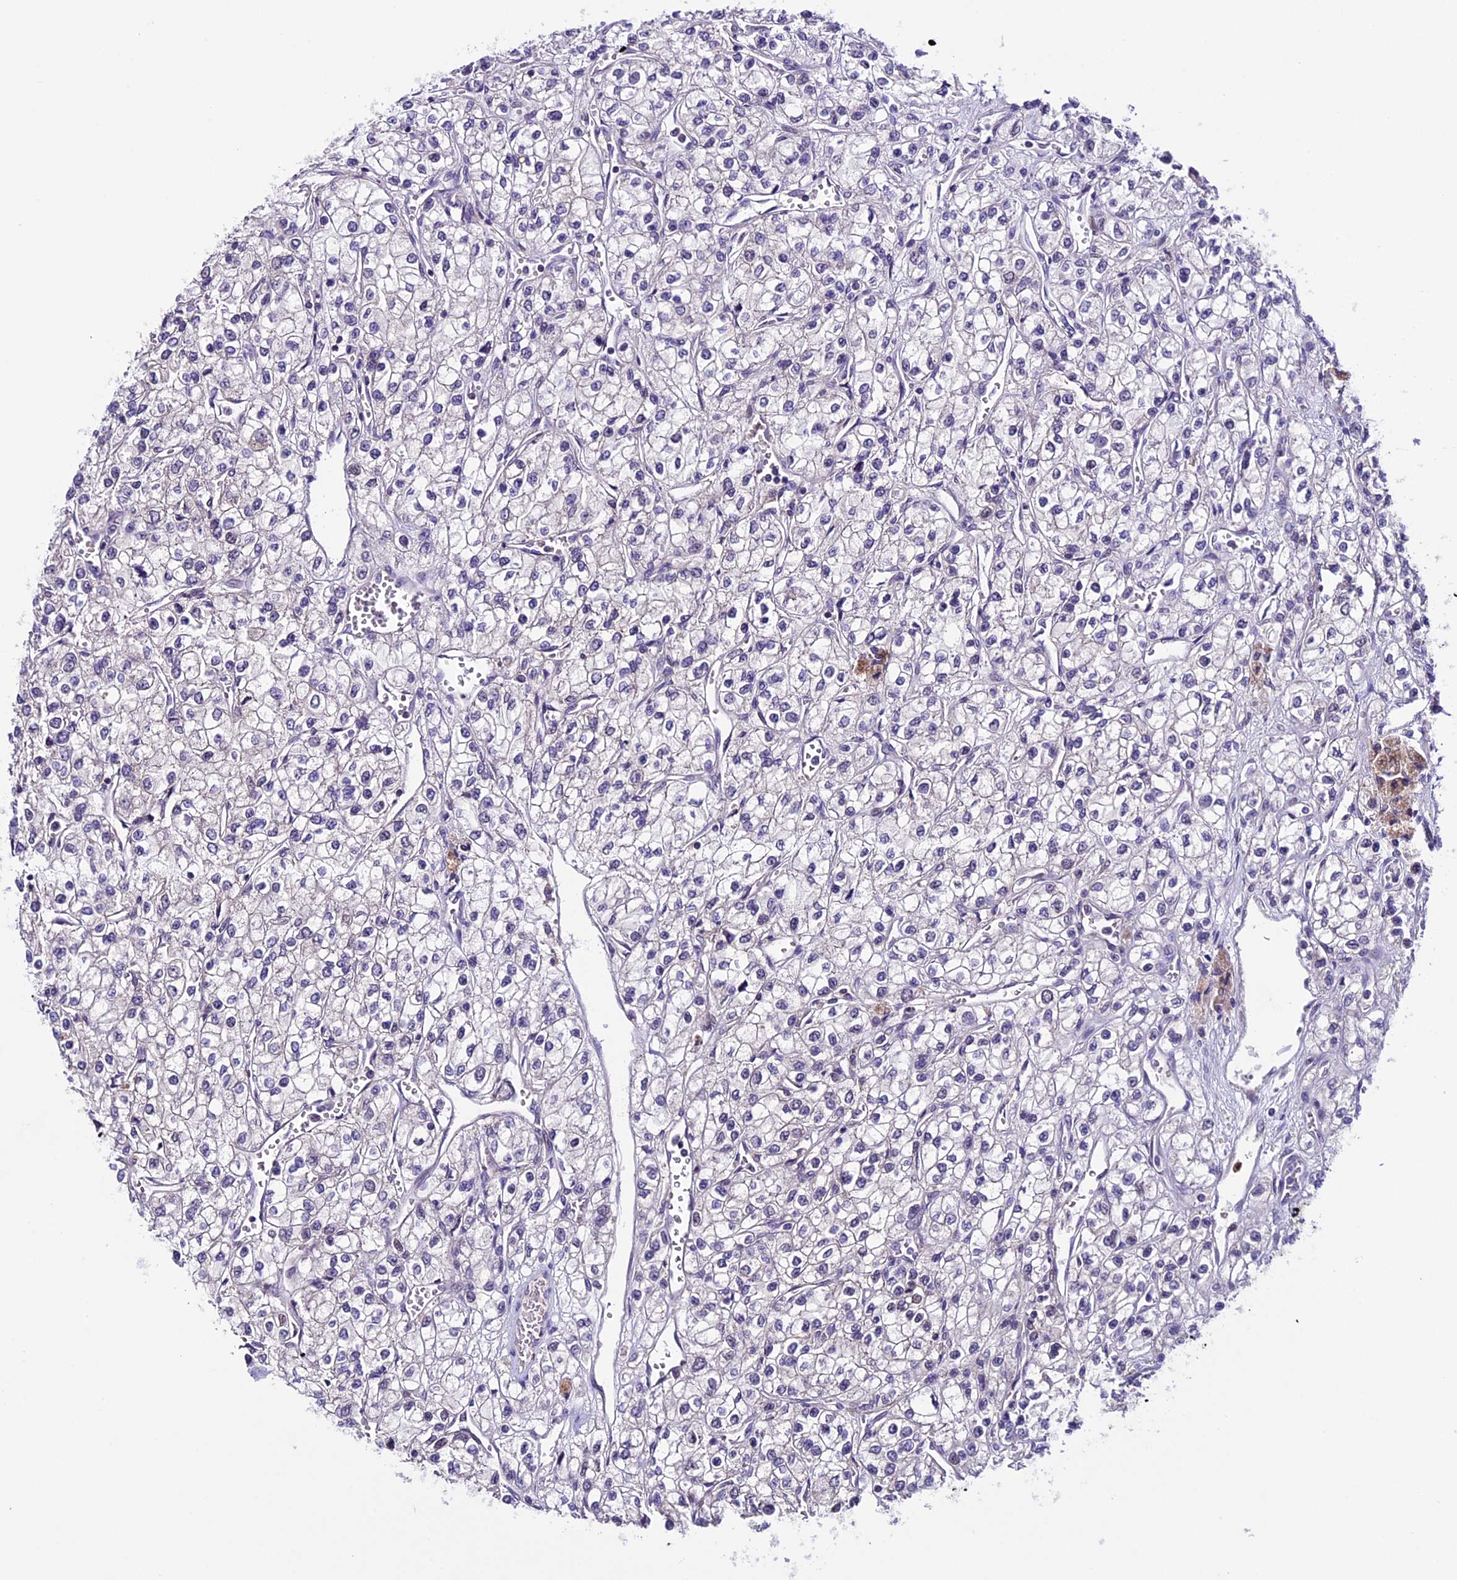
{"staining": {"intensity": "negative", "quantity": "none", "location": "none"}, "tissue": "renal cancer", "cell_type": "Tumor cells", "image_type": "cancer", "snomed": [{"axis": "morphology", "description": "Adenocarcinoma, NOS"}, {"axis": "topography", "description": "Kidney"}], "caption": "Immunohistochemical staining of human renal cancer exhibits no significant expression in tumor cells.", "gene": "XKR7", "patient": {"sex": "male", "age": 80}}